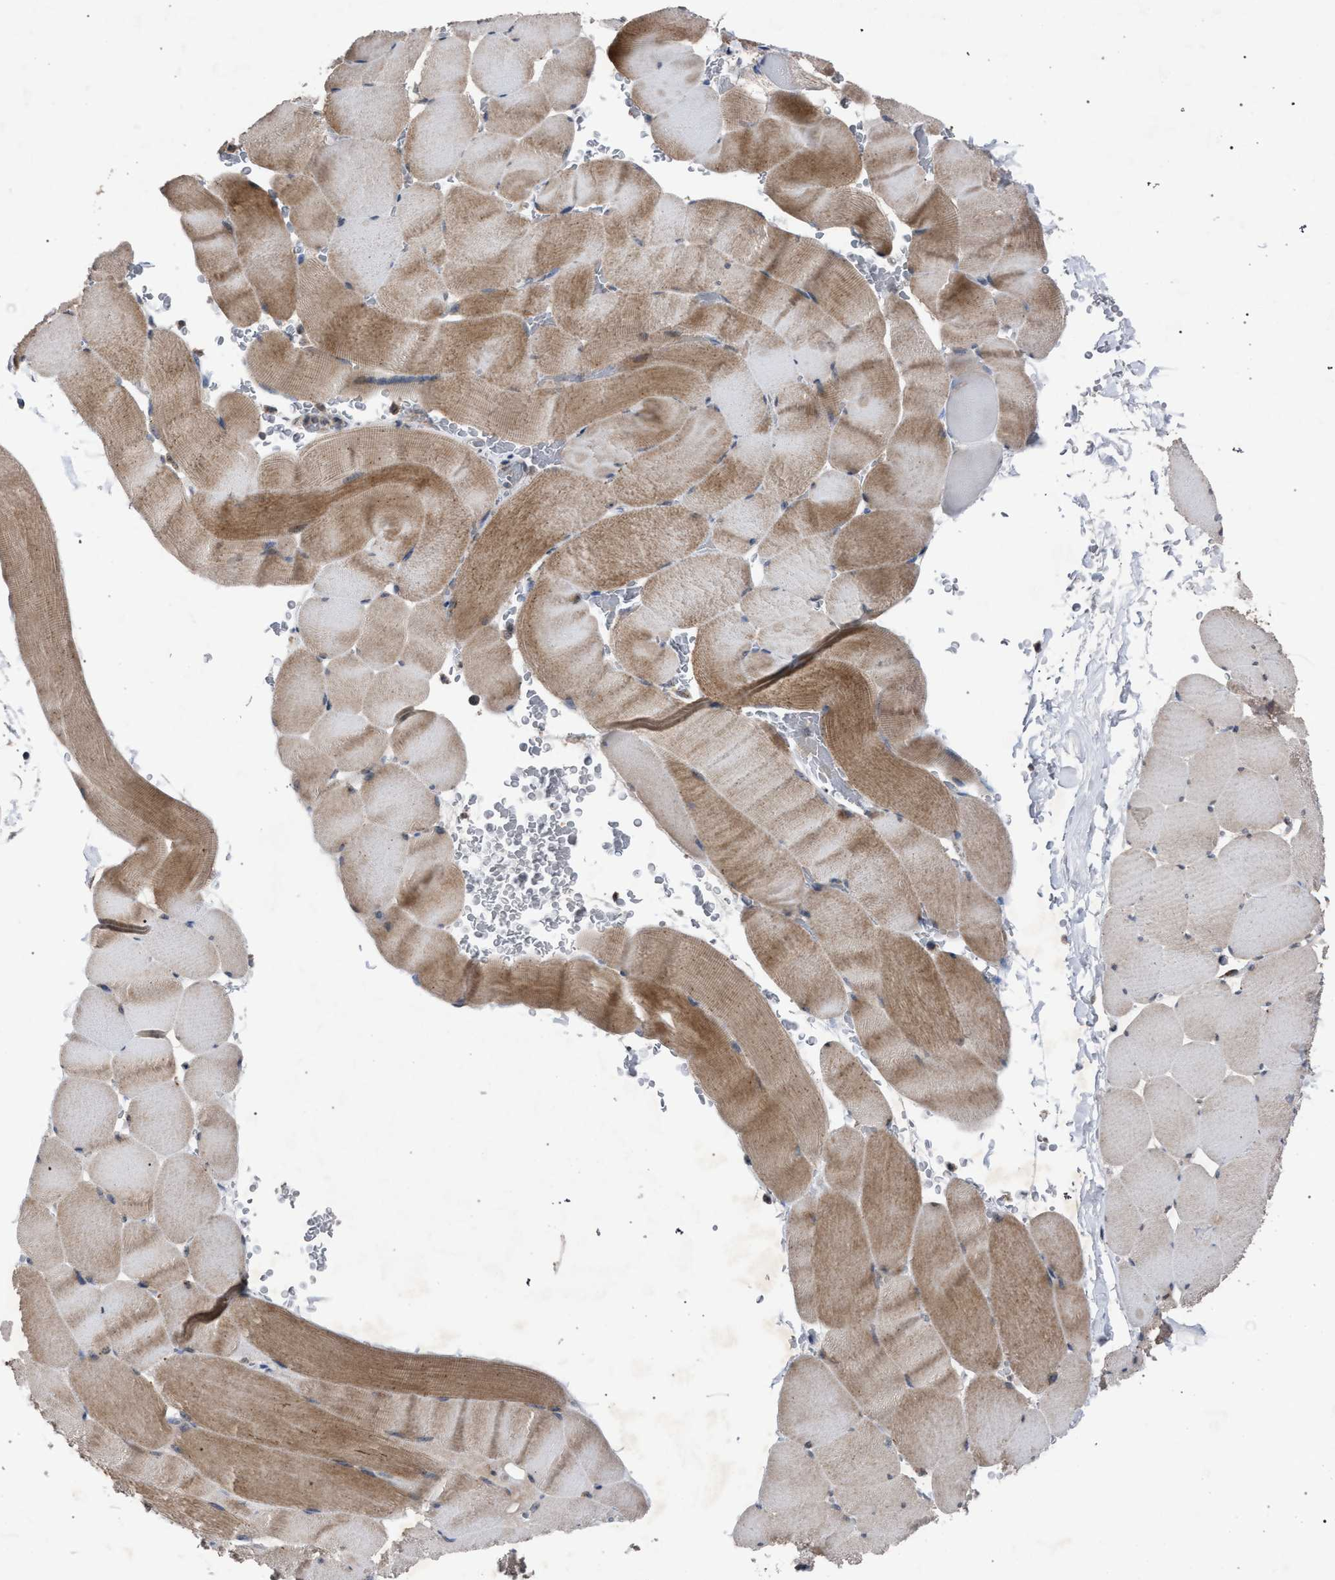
{"staining": {"intensity": "moderate", "quantity": "25%-75%", "location": "cytoplasmic/membranous"}, "tissue": "skeletal muscle", "cell_type": "Myocytes", "image_type": "normal", "snomed": [{"axis": "morphology", "description": "Normal tissue, NOS"}, {"axis": "topography", "description": "Skeletal muscle"}], "caption": "The histopathology image displays immunohistochemical staining of benign skeletal muscle. There is moderate cytoplasmic/membranous positivity is identified in about 25%-75% of myocytes.", "gene": "HSD17B4", "patient": {"sex": "male", "age": 62}}